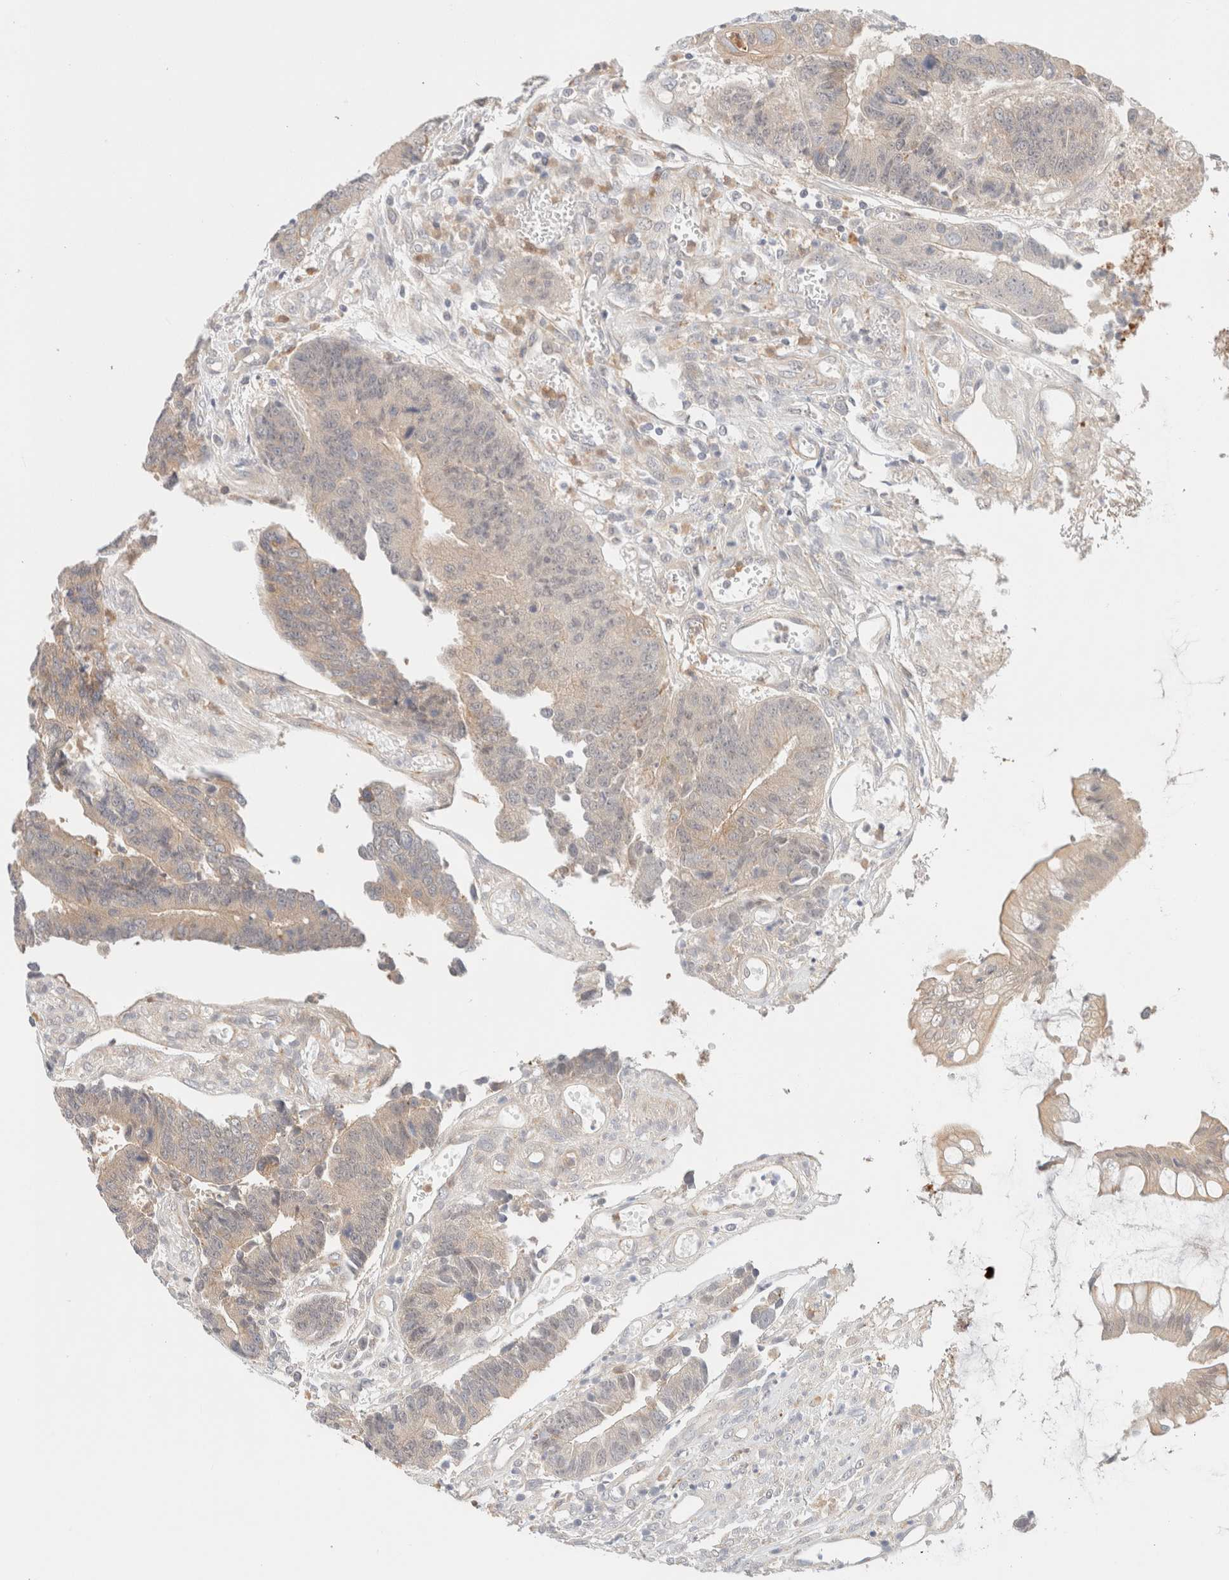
{"staining": {"intensity": "negative", "quantity": "none", "location": "none"}, "tissue": "colorectal cancer", "cell_type": "Tumor cells", "image_type": "cancer", "snomed": [{"axis": "morphology", "description": "Adenocarcinoma, NOS"}, {"axis": "topography", "description": "Rectum"}], "caption": "Tumor cells are negative for protein expression in human colorectal adenocarcinoma. (Immunohistochemistry (ihc), brightfield microscopy, high magnification).", "gene": "UNC13B", "patient": {"sex": "male", "age": 84}}